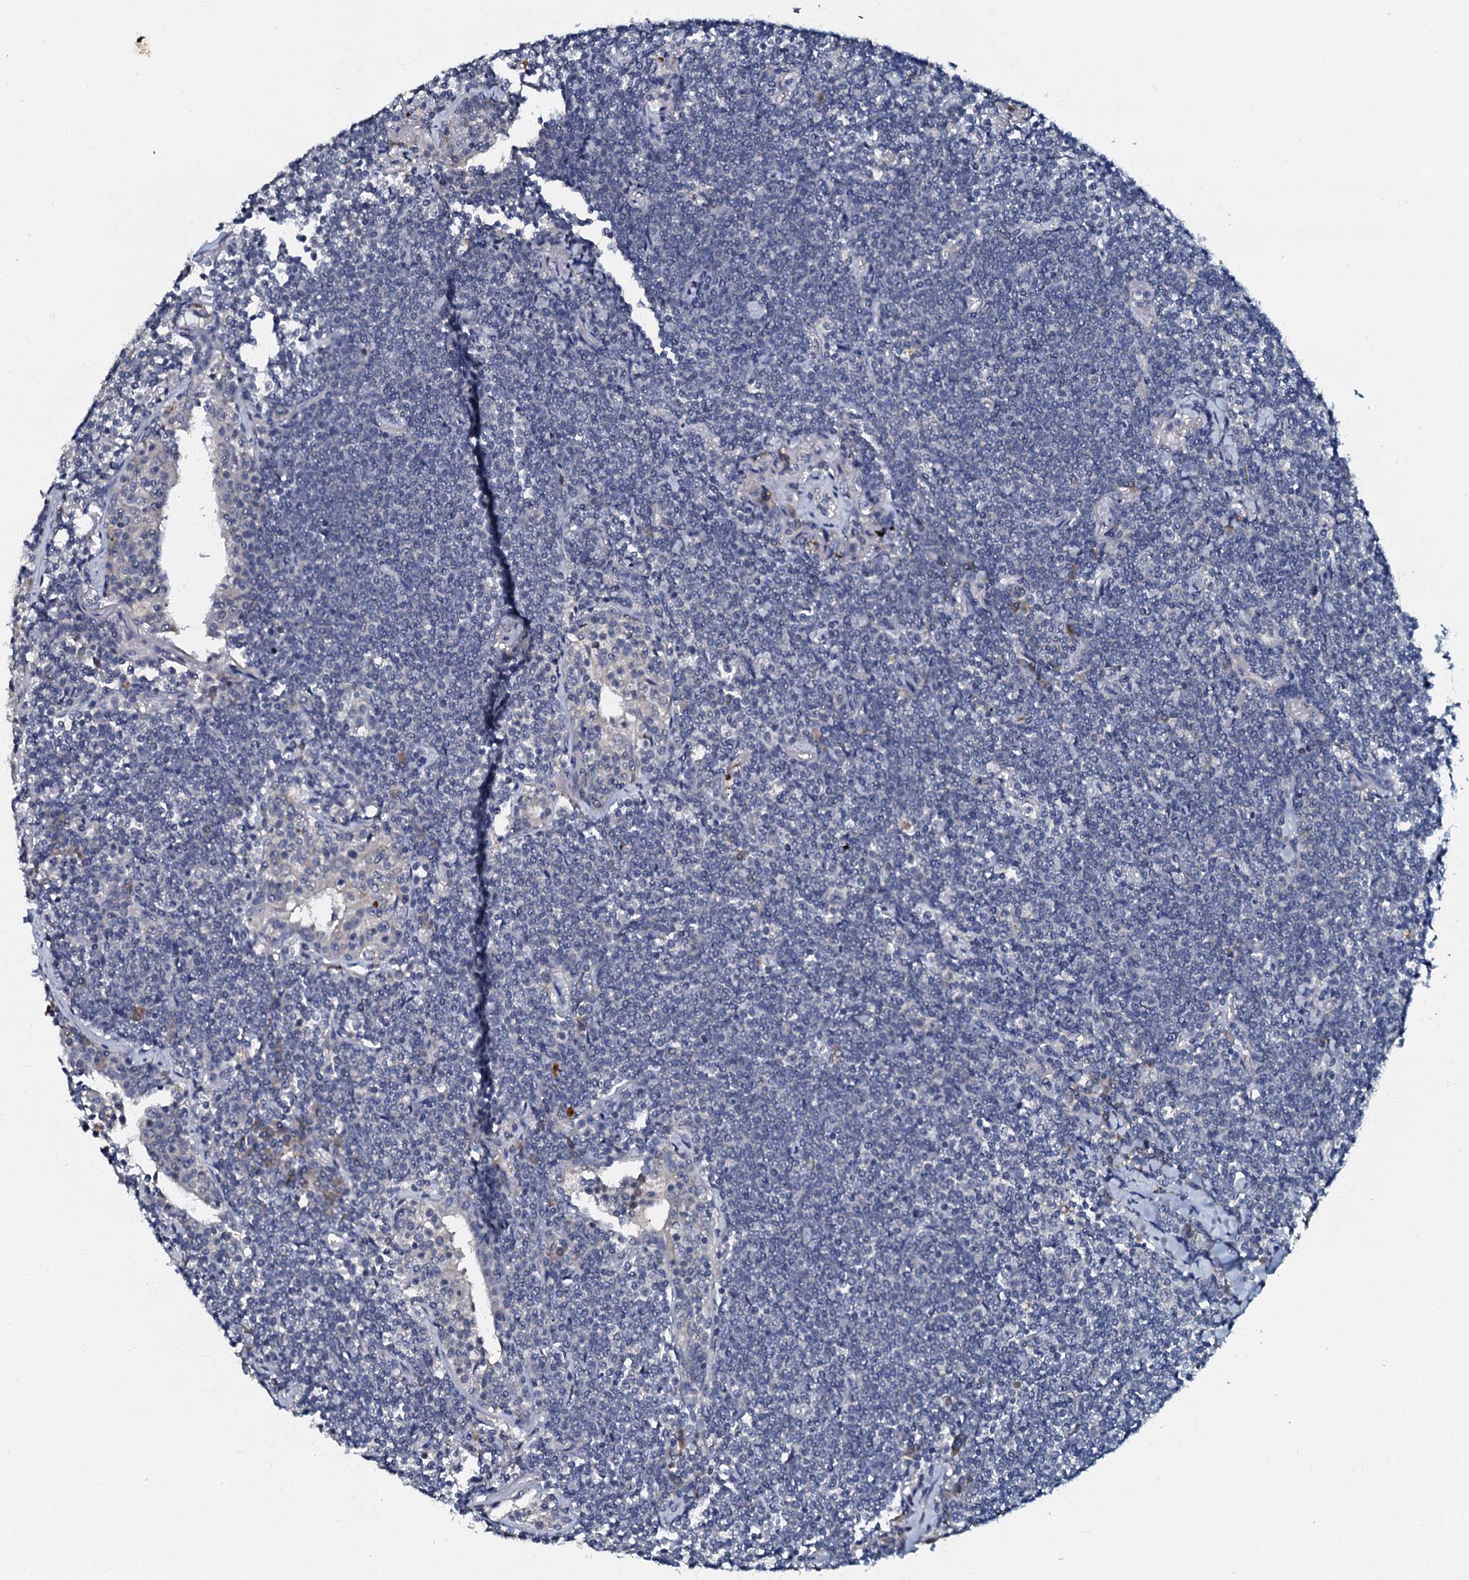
{"staining": {"intensity": "negative", "quantity": "none", "location": "none"}, "tissue": "lymphoma", "cell_type": "Tumor cells", "image_type": "cancer", "snomed": [{"axis": "morphology", "description": "Malignant lymphoma, non-Hodgkin's type, Low grade"}, {"axis": "topography", "description": "Lung"}], "caption": "Human malignant lymphoma, non-Hodgkin's type (low-grade) stained for a protein using immunohistochemistry (IHC) shows no expression in tumor cells.", "gene": "OLAH", "patient": {"sex": "female", "age": 71}}